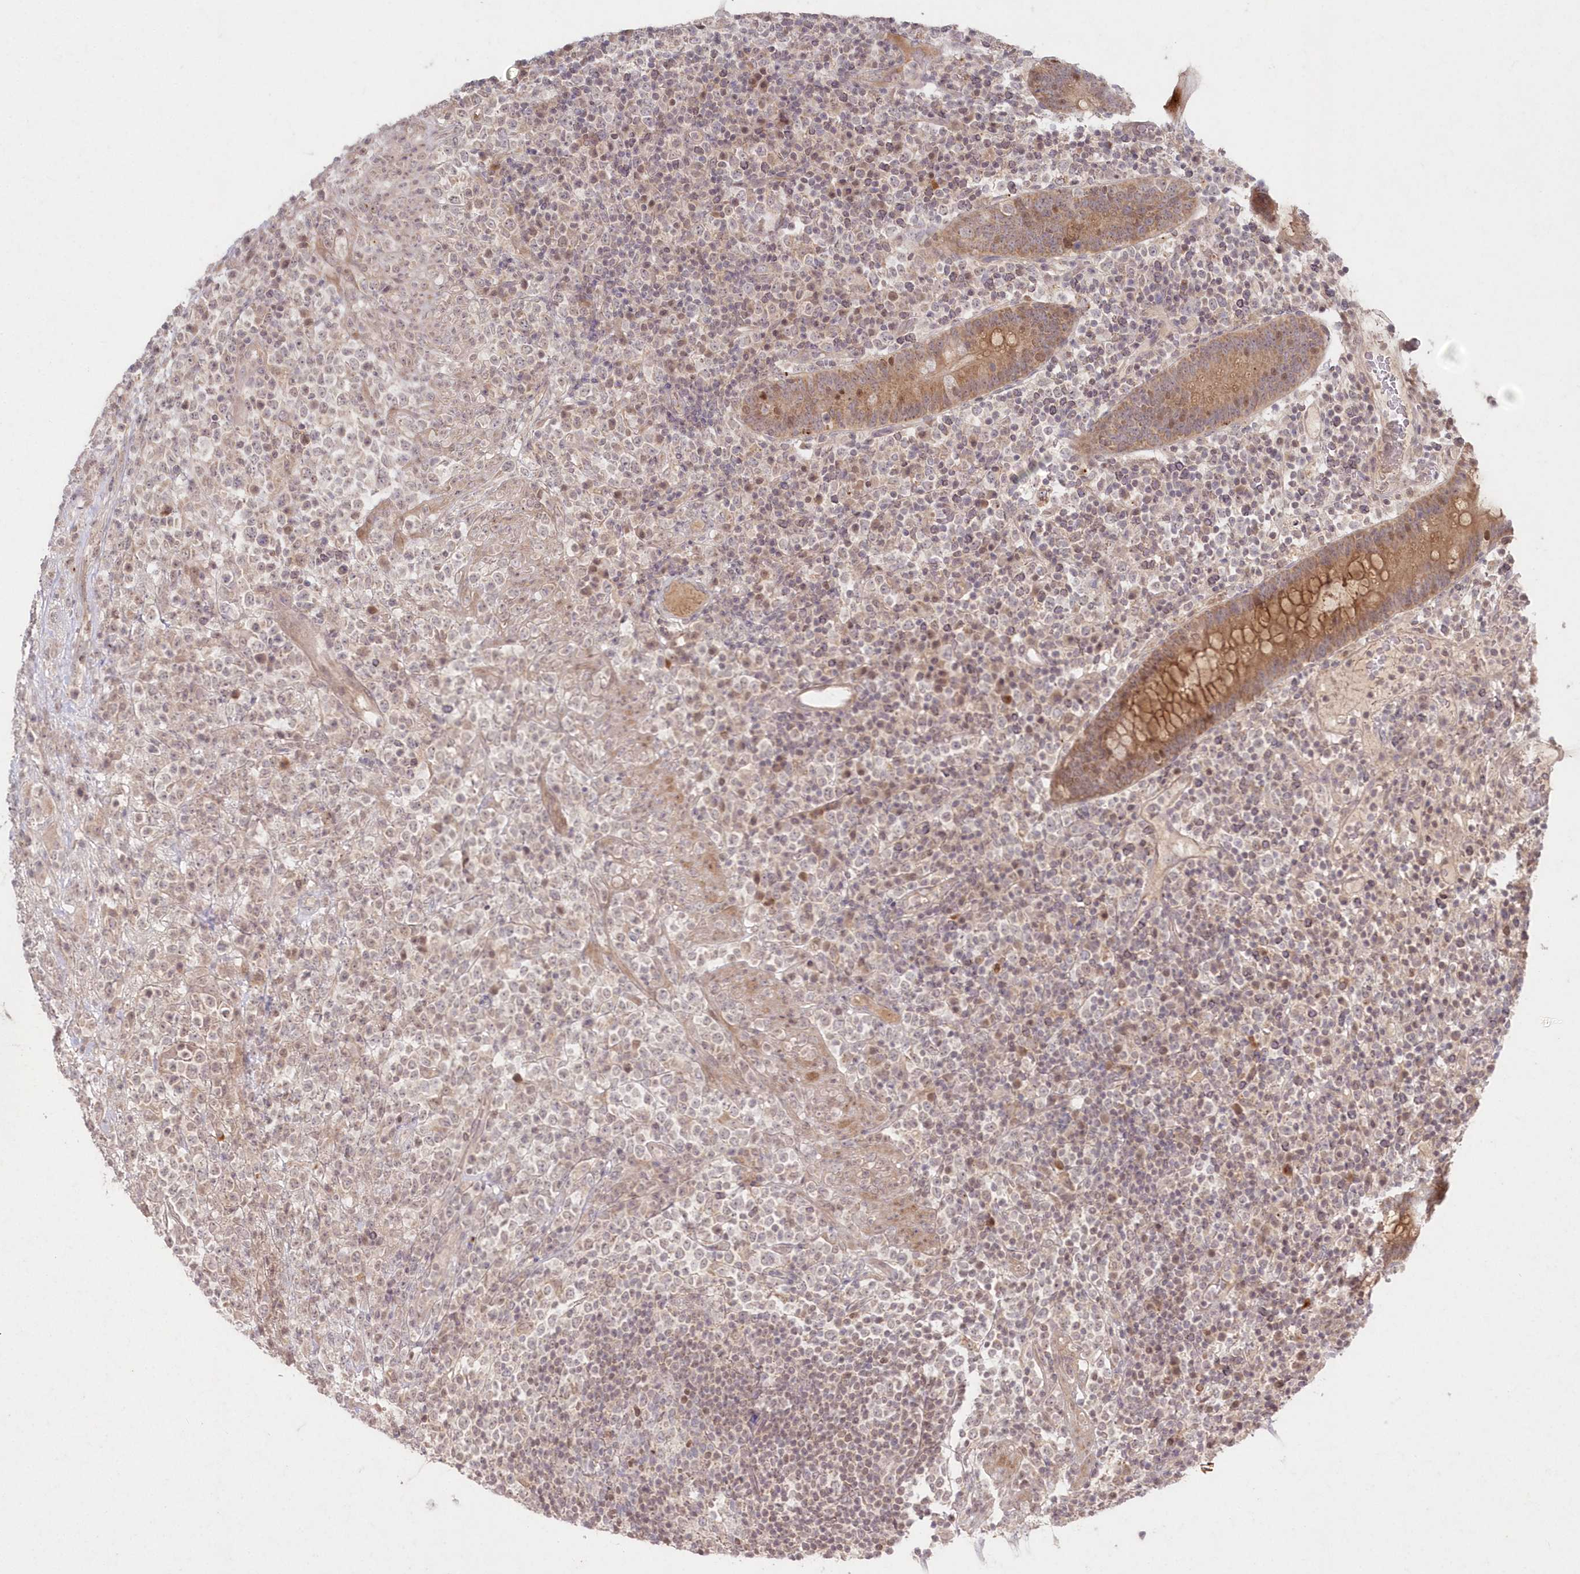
{"staining": {"intensity": "negative", "quantity": "none", "location": "none"}, "tissue": "lymphoma", "cell_type": "Tumor cells", "image_type": "cancer", "snomed": [{"axis": "morphology", "description": "Malignant lymphoma, non-Hodgkin's type, High grade"}, {"axis": "topography", "description": "Colon"}], "caption": "The micrograph reveals no significant staining in tumor cells of high-grade malignant lymphoma, non-Hodgkin's type. (DAB immunohistochemistry, high magnification).", "gene": "ASCC1", "patient": {"sex": "female", "age": 53}}